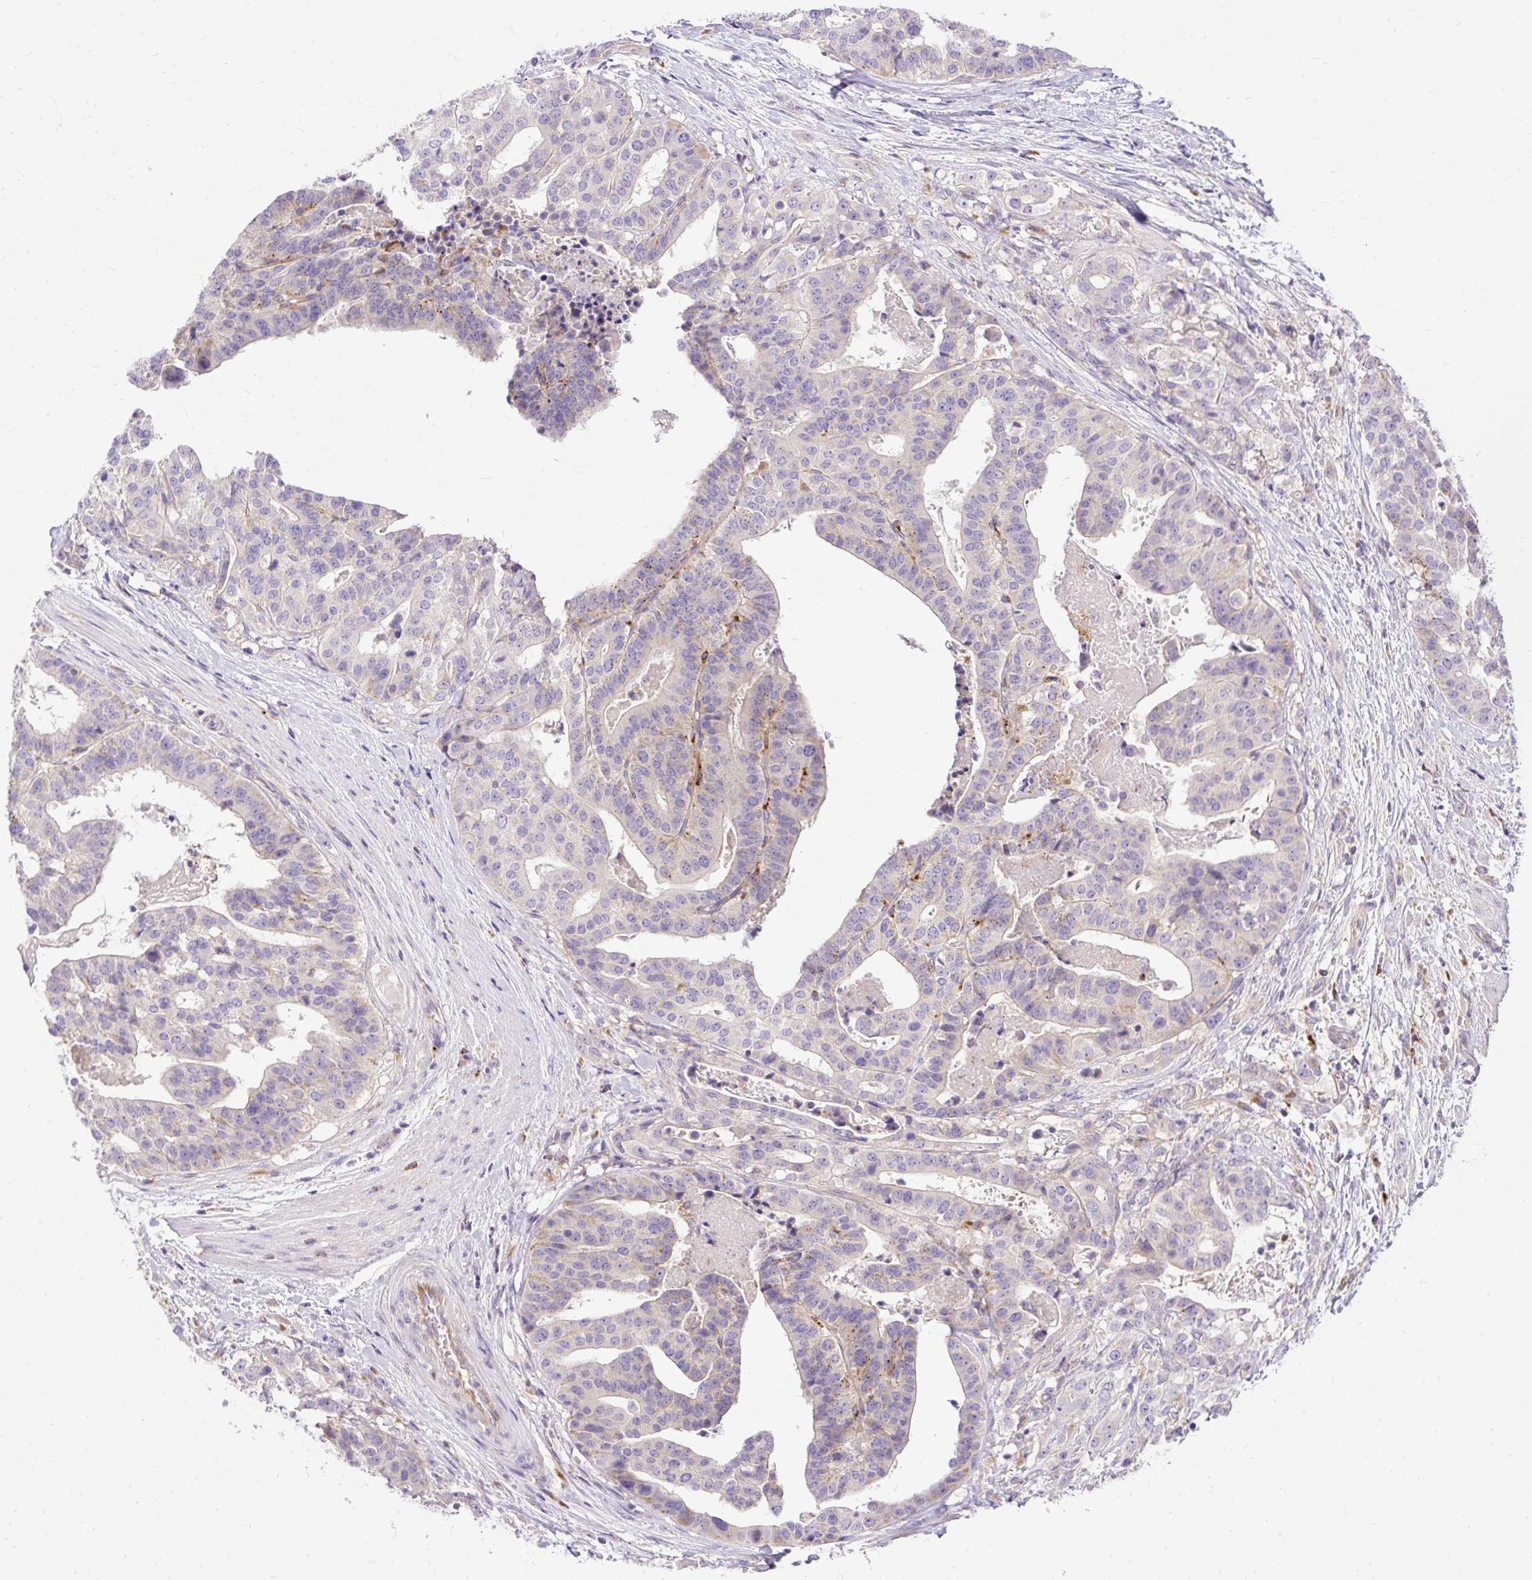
{"staining": {"intensity": "moderate", "quantity": "<25%", "location": "cytoplasmic/membranous"}, "tissue": "stomach cancer", "cell_type": "Tumor cells", "image_type": "cancer", "snomed": [{"axis": "morphology", "description": "Adenocarcinoma, NOS"}, {"axis": "topography", "description": "Stomach"}], "caption": "This image demonstrates immunohistochemistry (IHC) staining of stomach cancer, with low moderate cytoplasmic/membranous staining in about <25% of tumor cells.", "gene": "HEXB", "patient": {"sex": "male", "age": 48}}